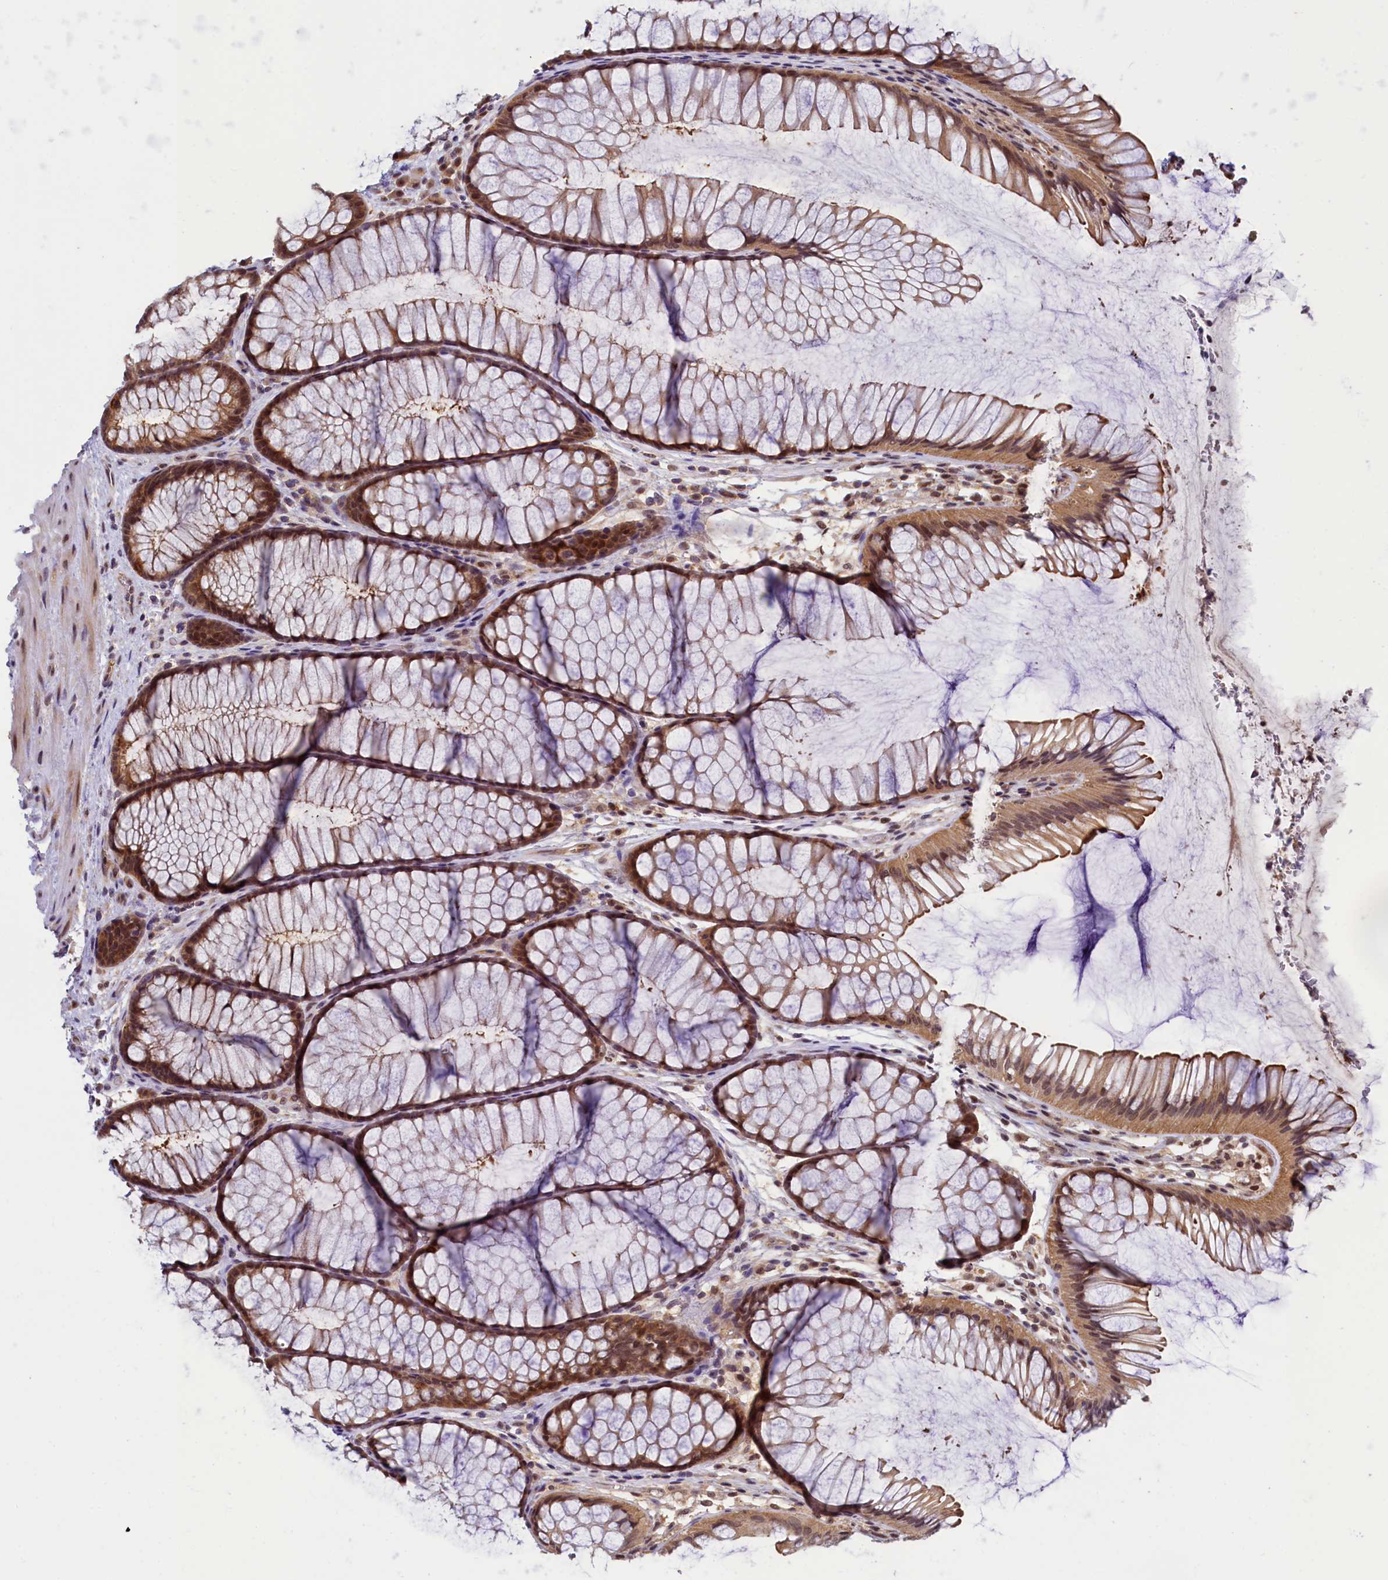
{"staining": {"intensity": "moderate", "quantity": "25%-75%", "location": "cytoplasmic/membranous,nuclear"}, "tissue": "colon", "cell_type": "Endothelial cells", "image_type": "normal", "snomed": [{"axis": "morphology", "description": "Normal tissue, NOS"}, {"axis": "topography", "description": "Colon"}], "caption": "This histopathology image shows IHC staining of unremarkable human colon, with medium moderate cytoplasmic/membranous,nuclear positivity in approximately 25%-75% of endothelial cells.", "gene": "SLC7A6OS", "patient": {"sex": "female", "age": 82}}